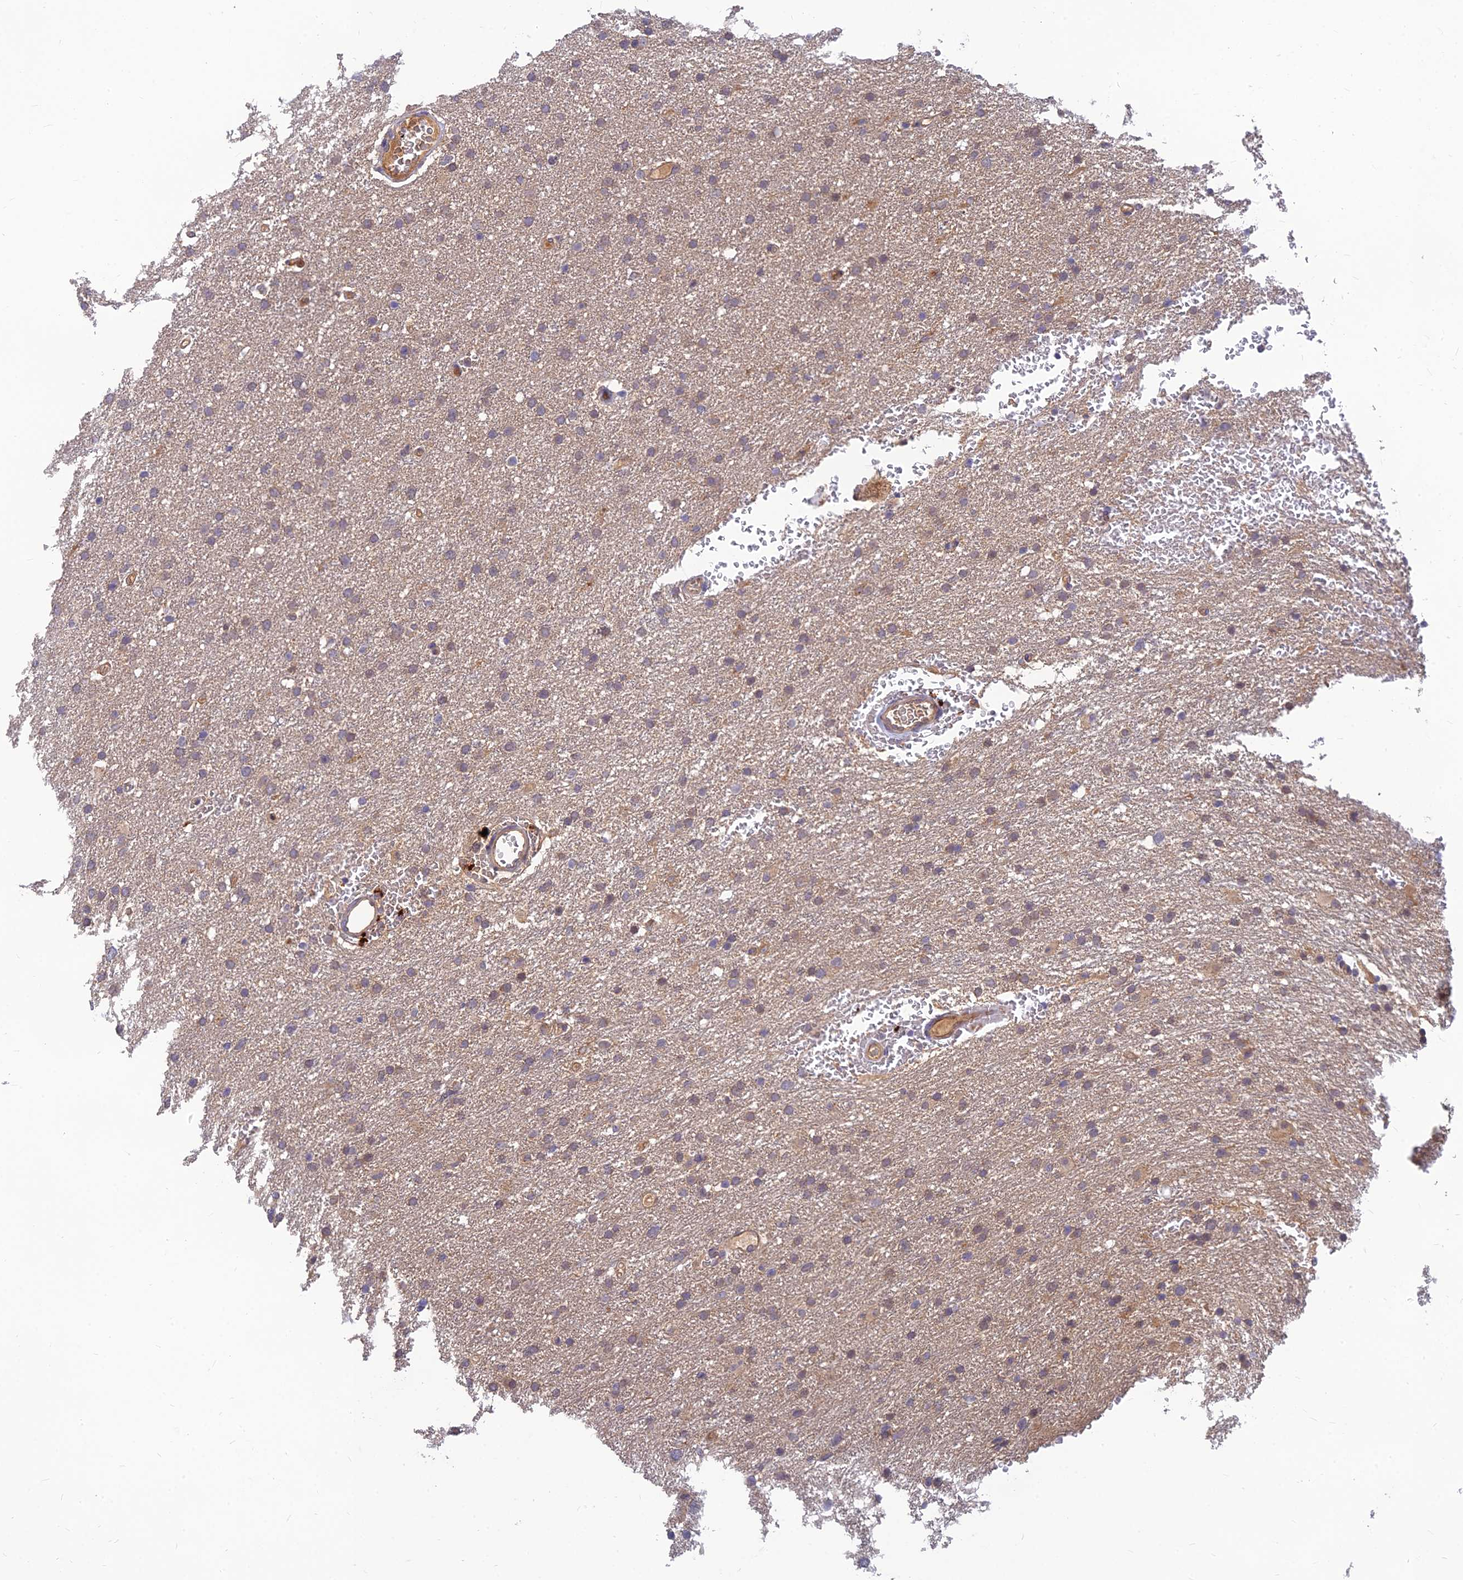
{"staining": {"intensity": "weak", "quantity": "25%-75%", "location": "cytoplasmic/membranous"}, "tissue": "glioma", "cell_type": "Tumor cells", "image_type": "cancer", "snomed": [{"axis": "morphology", "description": "Glioma, malignant, High grade"}, {"axis": "topography", "description": "Cerebral cortex"}], "caption": "This image reveals immunohistochemistry (IHC) staining of human glioma, with low weak cytoplasmic/membranous staining in approximately 25%-75% of tumor cells.", "gene": "FAM151B", "patient": {"sex": "female", "age": 36}}